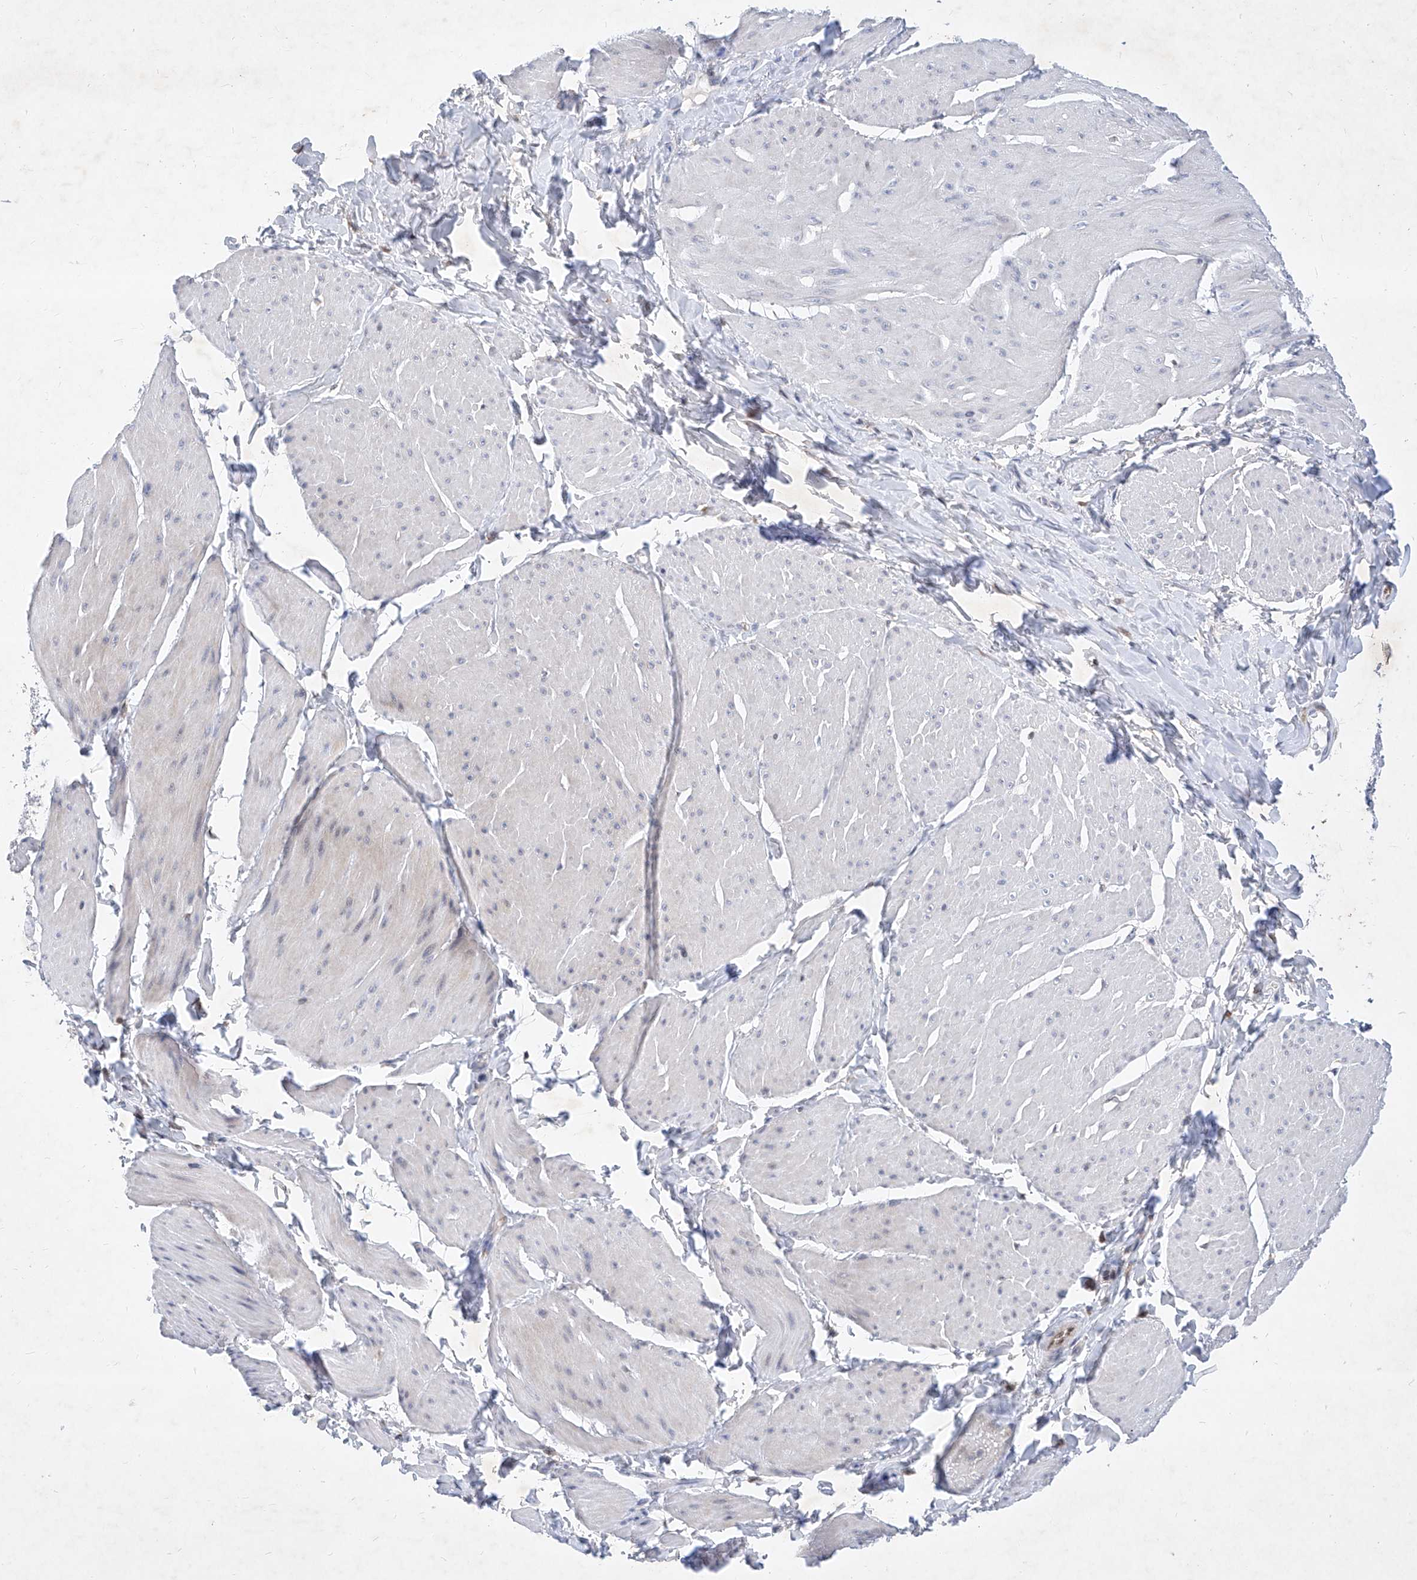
{"staining": {"intensity": "negative", "quantity": "none", "location": "none"}, "tissue": "smooth muscle", "cell_type": "Smooth muscle cells", "image_type": "normal", "snomed": [{"axis": "morphology", "description": "Urothelial carcinoma, High grade"}, {"axis": "topography", "description": "Urinary bladder"}], "caption": "Immunohistochemistry (IHC) photomicrograph of benign smooth muscle stained for a protein (brown), which displays no staining in smooth muscle cells. (Brightfield microscopy of DAB (3,3'-diaminobenzidine) immunohistochemistry (IHC) at high magnification).", "gene": "MX2", "patient": {"sex": "male", "age": 46}}